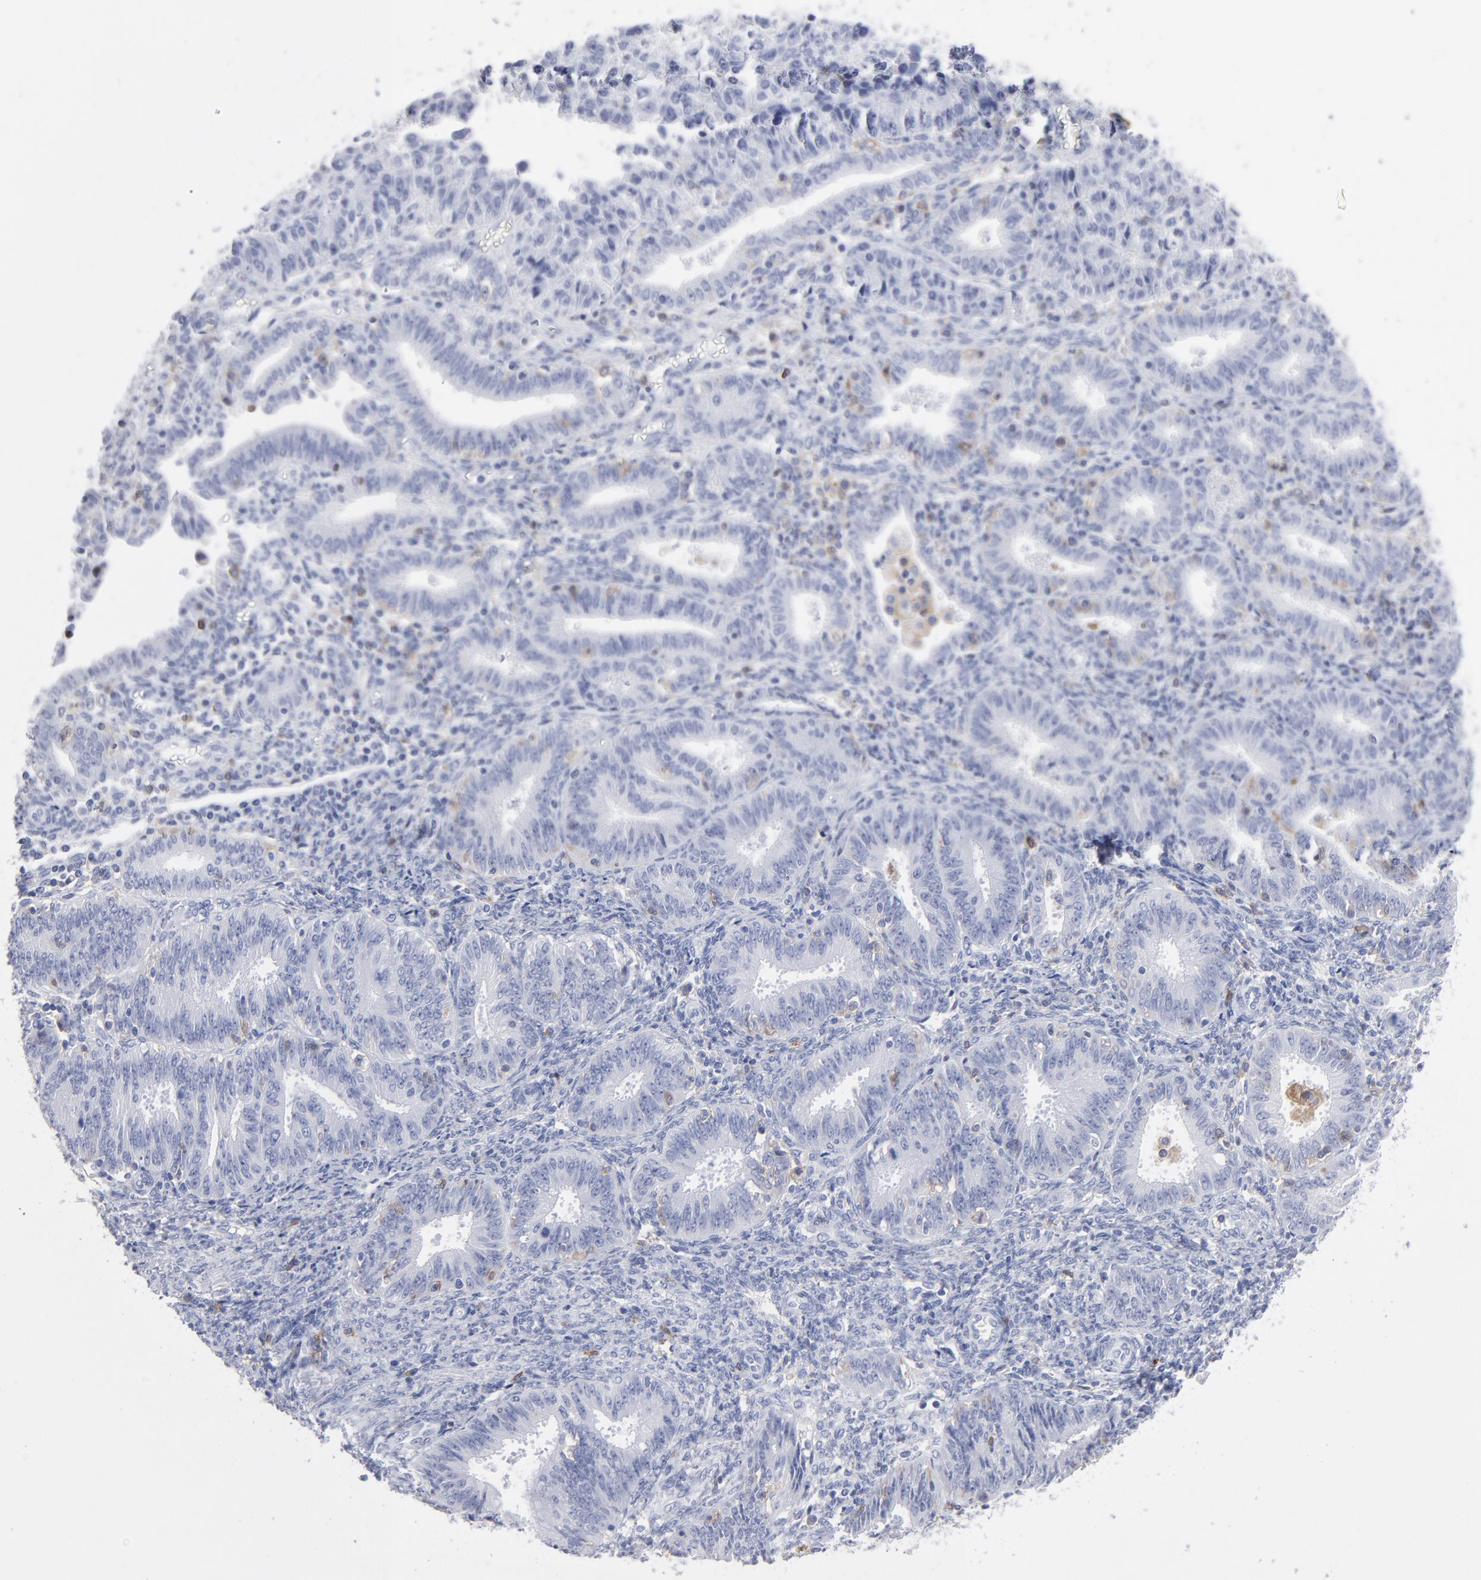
{"staining": {"intensity": "negative", "quantity": "none", "location": "none"}, "tissue": "endometrial cancer", "cell_type": "Tumor cells", "image_type": "cancer", "snomed": [{"axis": "morphology", "description": "Adenocarcinoma, NOS"}, {"axis": "topography", "description": "Endometrium"}], "caption": "Micrograph shows no protein staining in tumor cells of endometrial adenocarcinoma tissue.", "gene": "LAT2", "patient": {"sex": "female", "age": 42}}